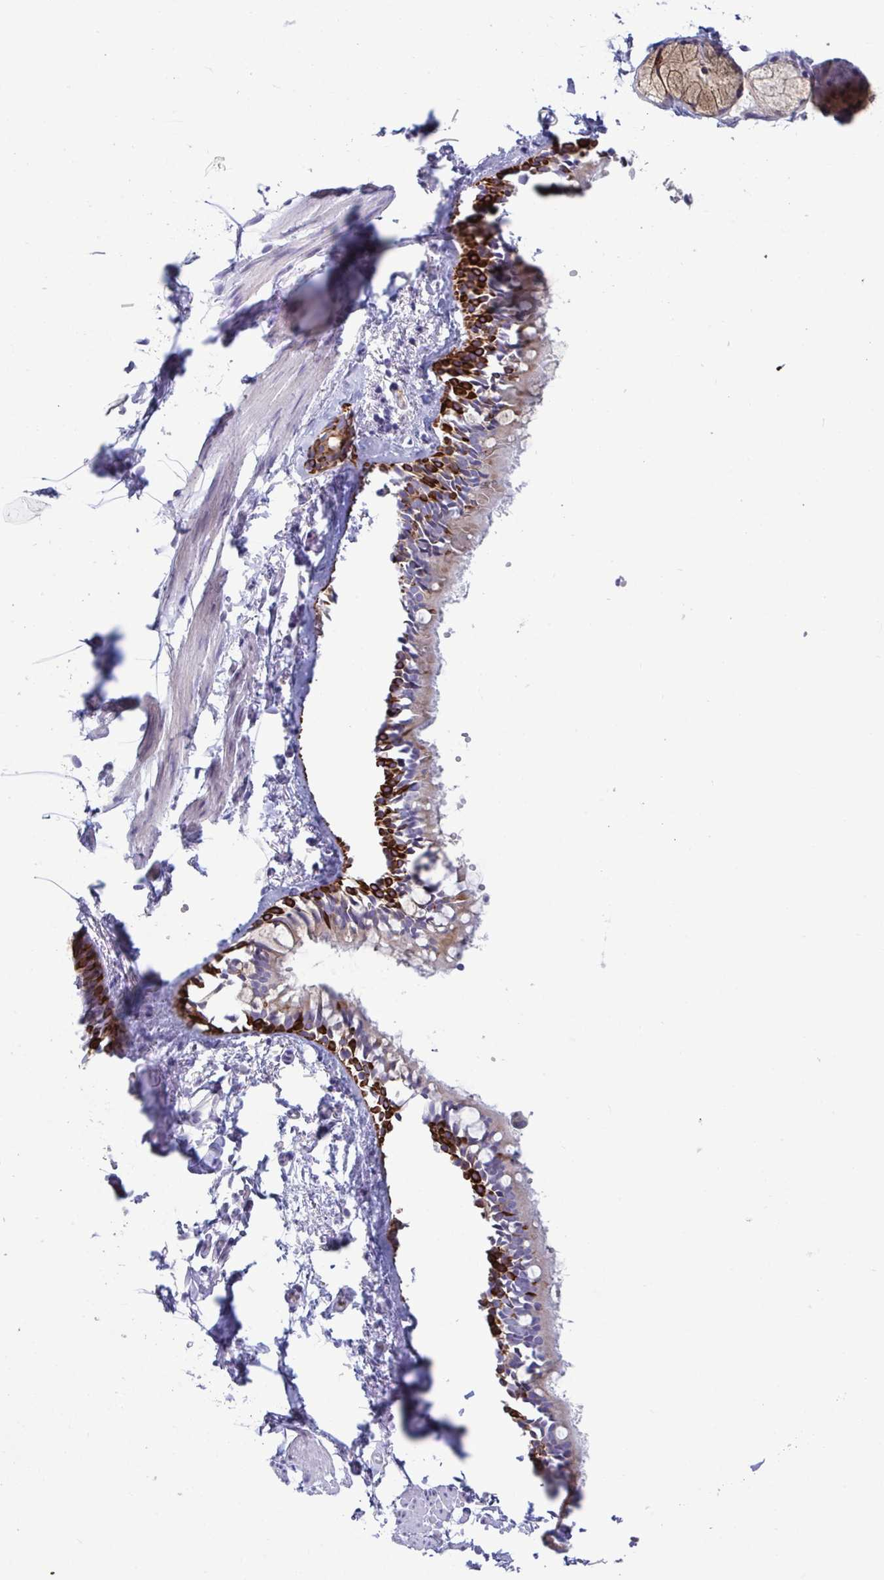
{"staining": {"intensity": "strong", "quantity": "25%-75%", "location": "cytoplasmic/membranous"}, "tissue": "bronchus", "cell_type": "Respiratory epithelial cells", "image_type": "normal", "snomed": [{"axis": "morphology", "description": "Normal tissue, NOS"}, {"axis": "topography", "description": "Bronchus"}], "caption": "Protein expression analysis of benign bronchus exhibits strong cytoplasmic/membranous expression in about 25%-75% of respiratory epithelial cells. (IHC, brightfield microscopy, high magnification).", "gene": "TAS2R38", "patient": {"sex": "female", "age": 59}}